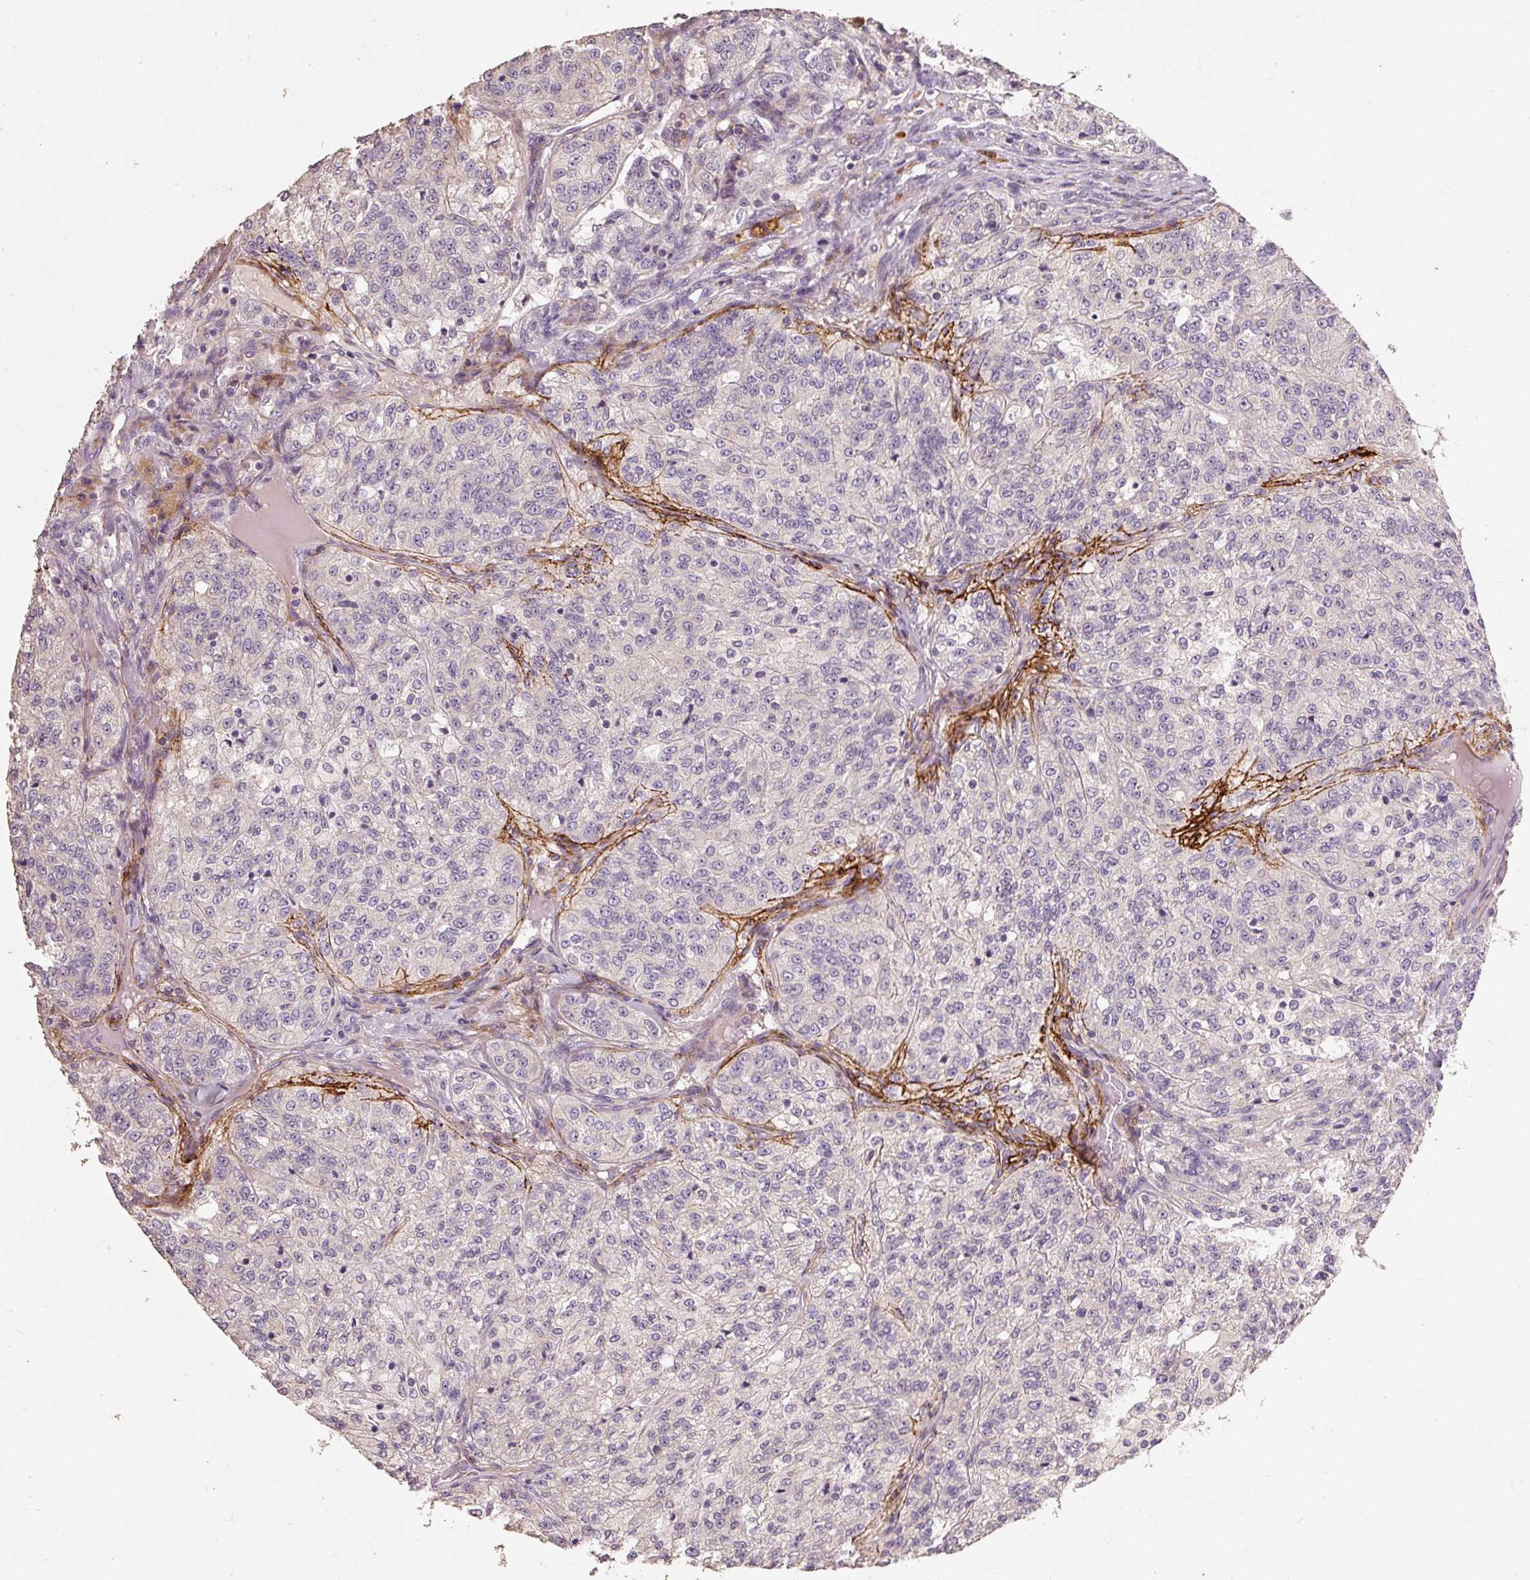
{"staining": {"intensity": "negative", "quantity": "none", "location": "none"}, "tissue": "renal cancer", "cell_type": "Tumor cells", "image_type": "cancer", "snomed": [{"axis": "morphology", "description": "Adenocarcinoma, NOS"}, {"axis": "topography", "description": "Kidney"}], "caption": "The micrograph demonstrates no significant expression in tumor cells of renal cancer.", "gene": "CFAP65", "patient": {"sex": "female", "age": 63}}